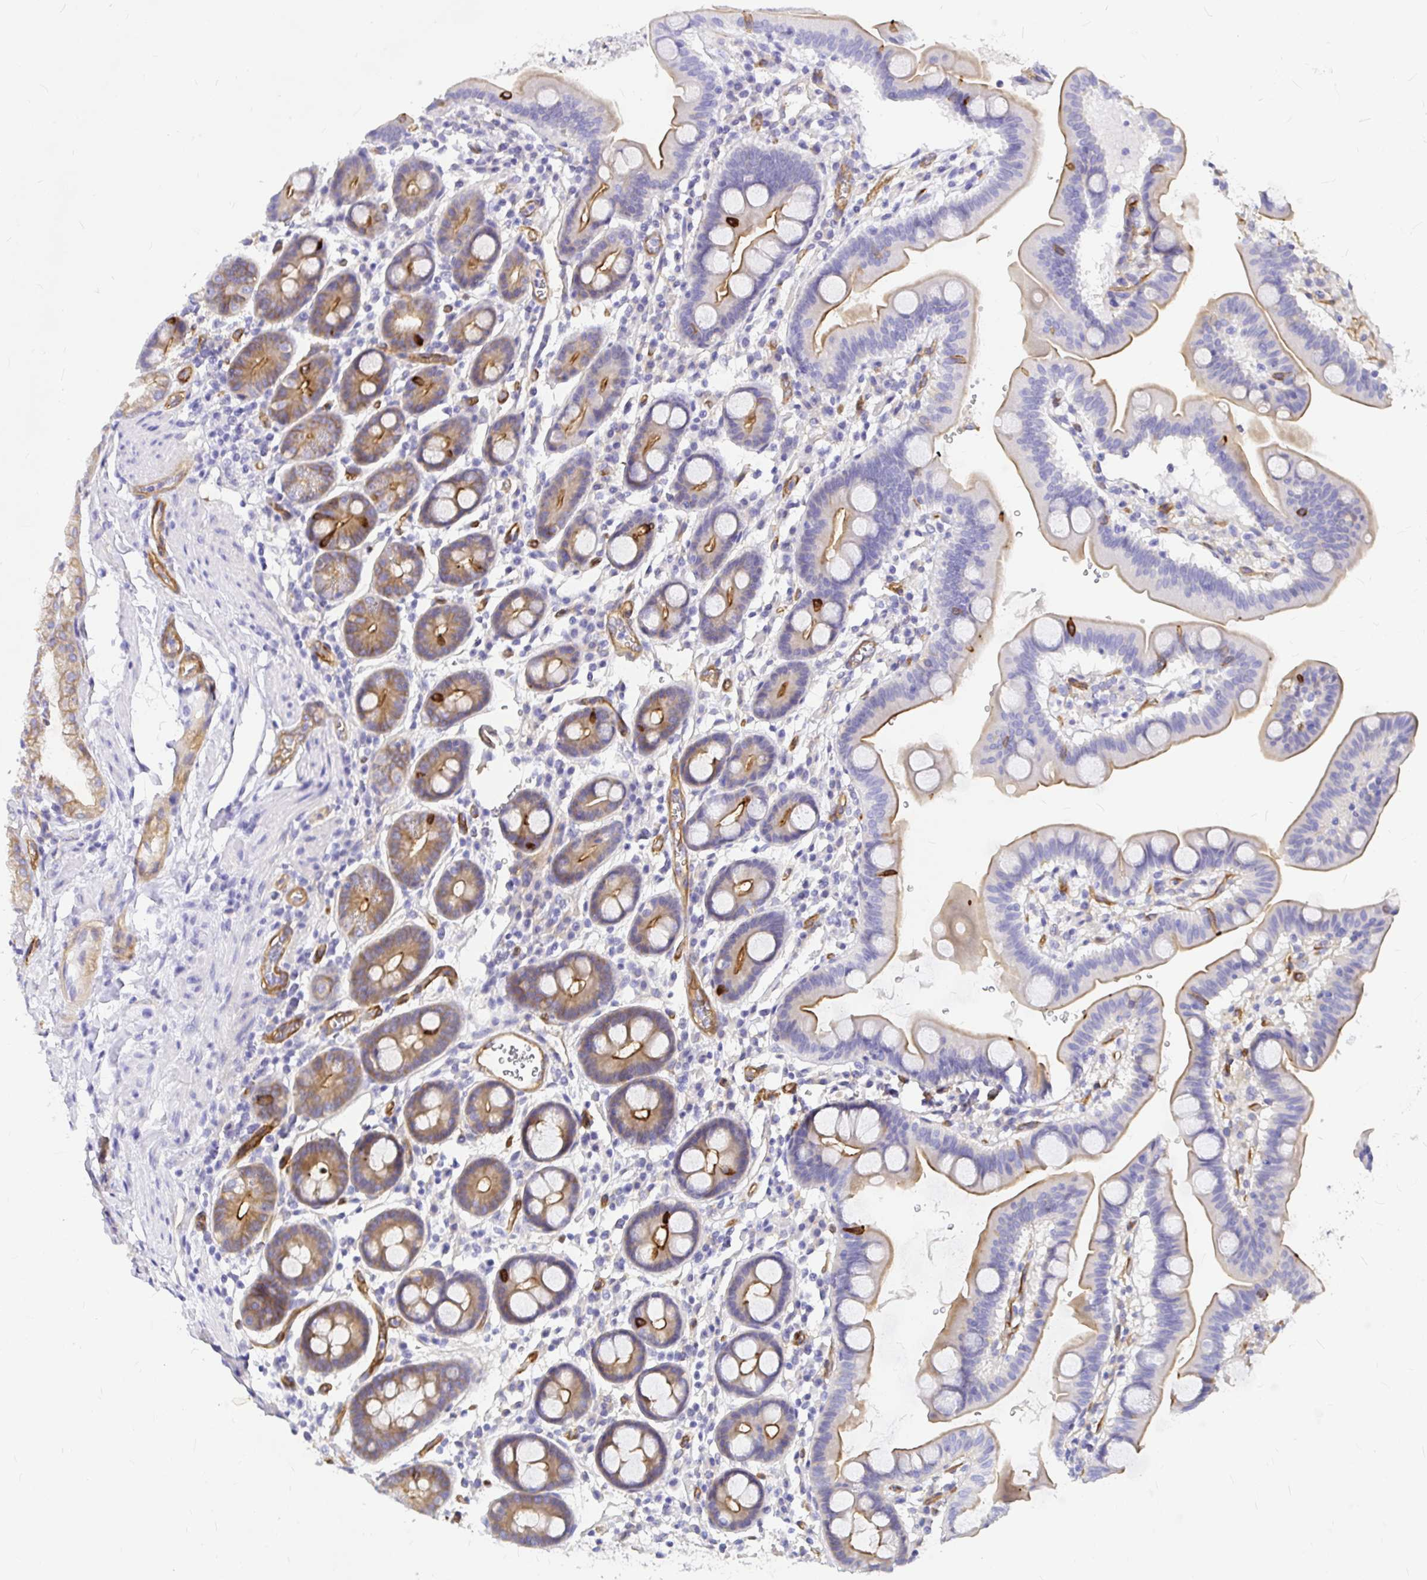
{"staining": {"intensity": "moderate", "quantity": "25%-75%", "location": "cytoplasmic/membranous"}, "tissue": "duodenum", "cell_type": "Glandular cells", "image_type": "normal", "snomed": [{"axis": "morphology", "description": "Normal tissue, NOS"}, {"axis": "topography", "description": "Duodenum"}], "caption": "IHC of unremarkable human duodenum displays medium levels of moderate cytoplasmic/membranous expression in approximately 25%-75% of glandular cells.", "gene": "MYO1B", "patient": {"sex": "male", "age": 59}}